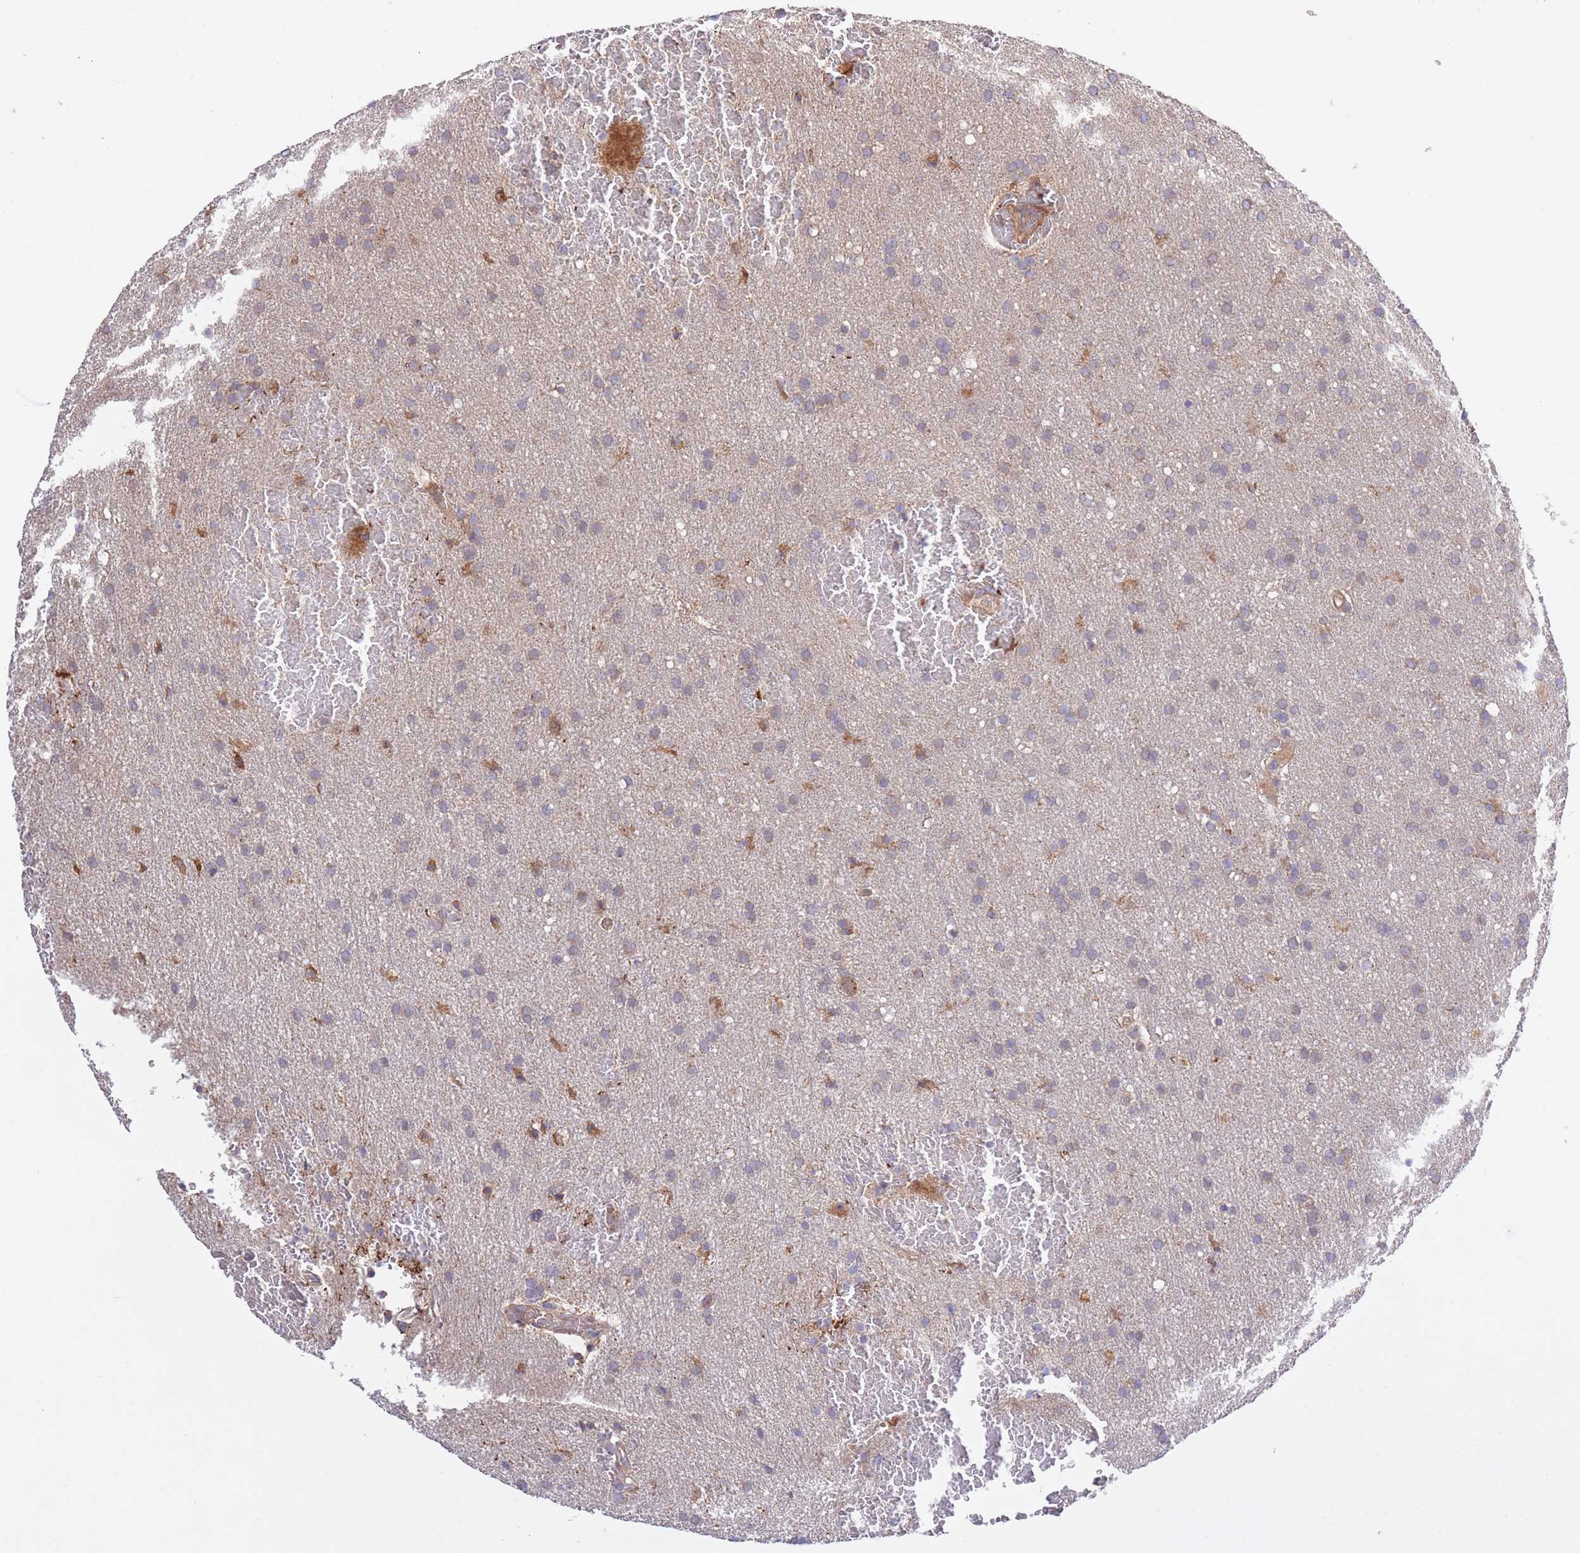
{"staining": {"intensity": "weak", "quantity": "<25%", "location": "cytoplasmic/membranous"}, "tissue": "glioma", "cell_type": "Tumor cells", "image_type": "cancer", "snomed": [{"axis": "morphology", "description": "Glioma, malignant, Low grade"}, {"axis": "topography", "description": "Brain"}], "caption": "The image shows no significant staining in tumor cells of low-grade glioma (malignant).", "gene": "ATP13A2", "patient": {"sex": "female", "age": 32}}